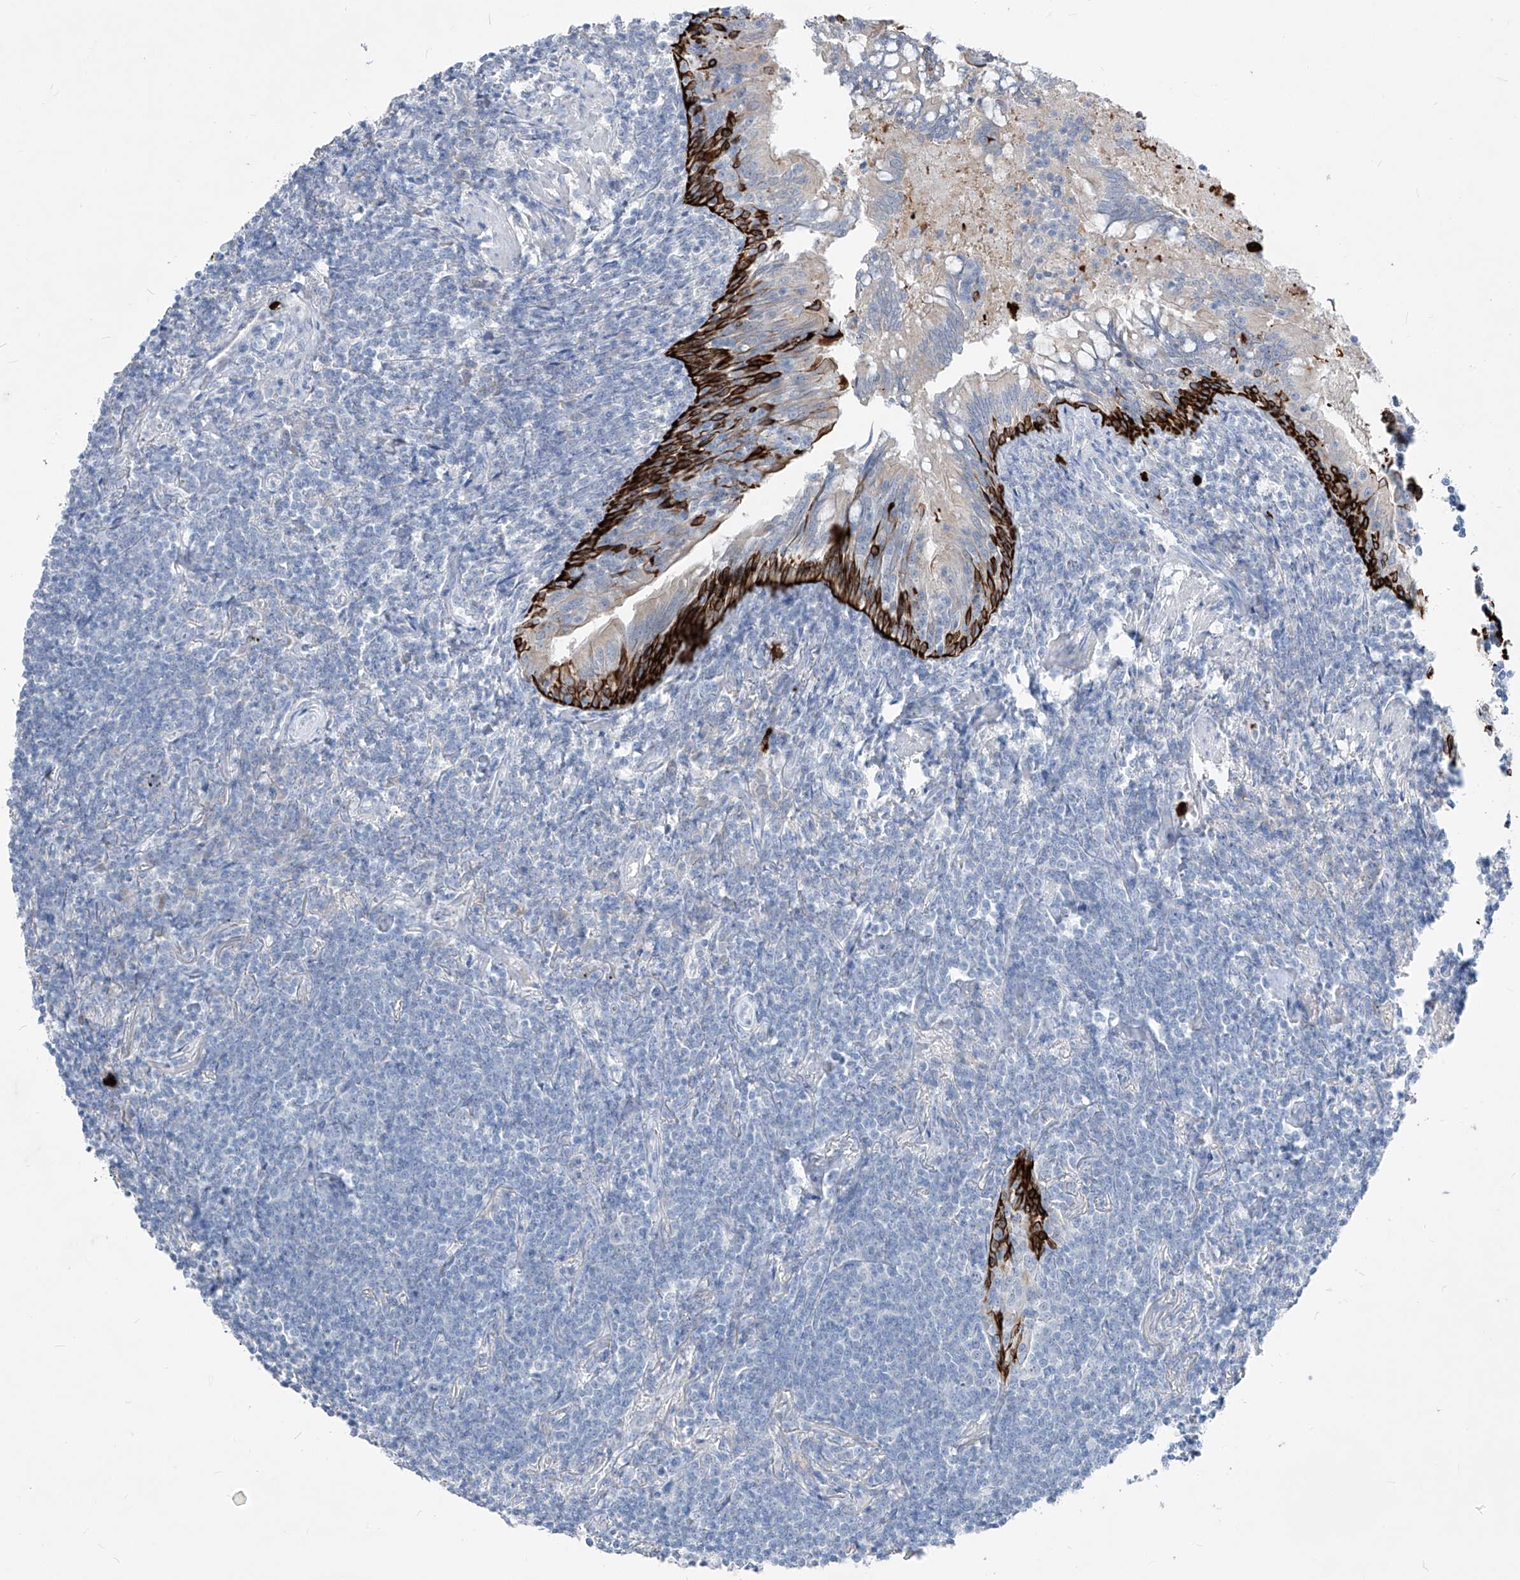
{"staining": {"intensity": "negative", "quantity": "none", "location": "none"}, "tissue": "lymphoma", "cell_type": "Tumor cells", "image_type": "cancer", "snomed": [{"axis": "morphology", "description": "Malignant lymphoma, non-Hodgkin's type, Low grade"}, {"axis": "topography", "description": "Lung"}], "caption": "Human lymphoma stained for a protein using immunohistochemistry (IHC) demonstrates no expression in tumor cells.", "gene": "FRS3", "patient": {"sex": "female", "age": 71}}